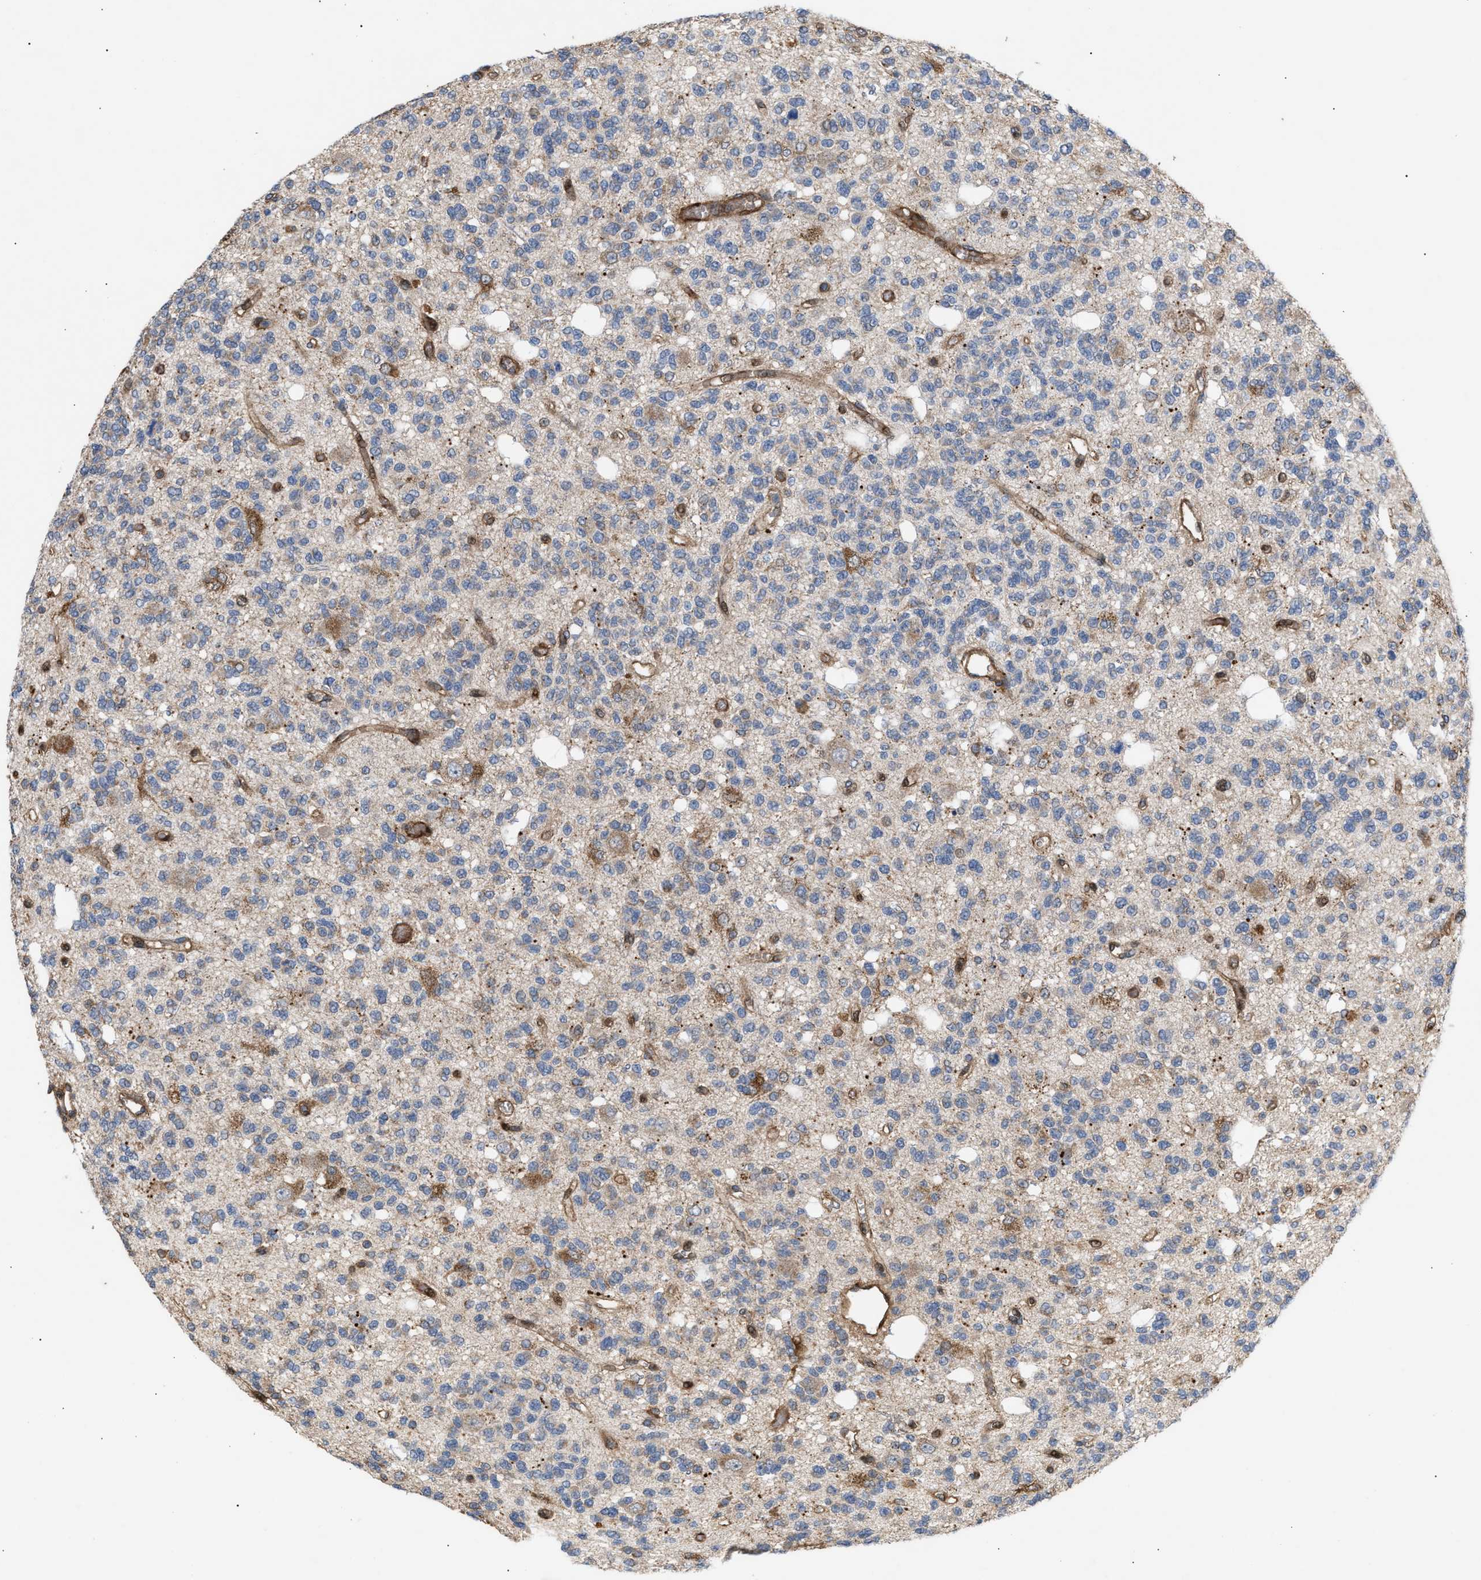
{"staining": {"intensity": "weak", "quantity": "<25%", "location": "cytoplasmic/membranous"}, "tissue": "glioma", "cell_type": "Tumor cells", "image_type": "cancer", "snomed": [{"axis": "morphology", "description": "Glioma, malignant, Low grade"}, {"axis": "topography", "description": "Brain"}], "caption": "Immunohistochemical staining of human glioma demonstrates no significant expression in tumor cells.", "gene": "GCC1", "patient": {"sex": "male", "age": 38}}